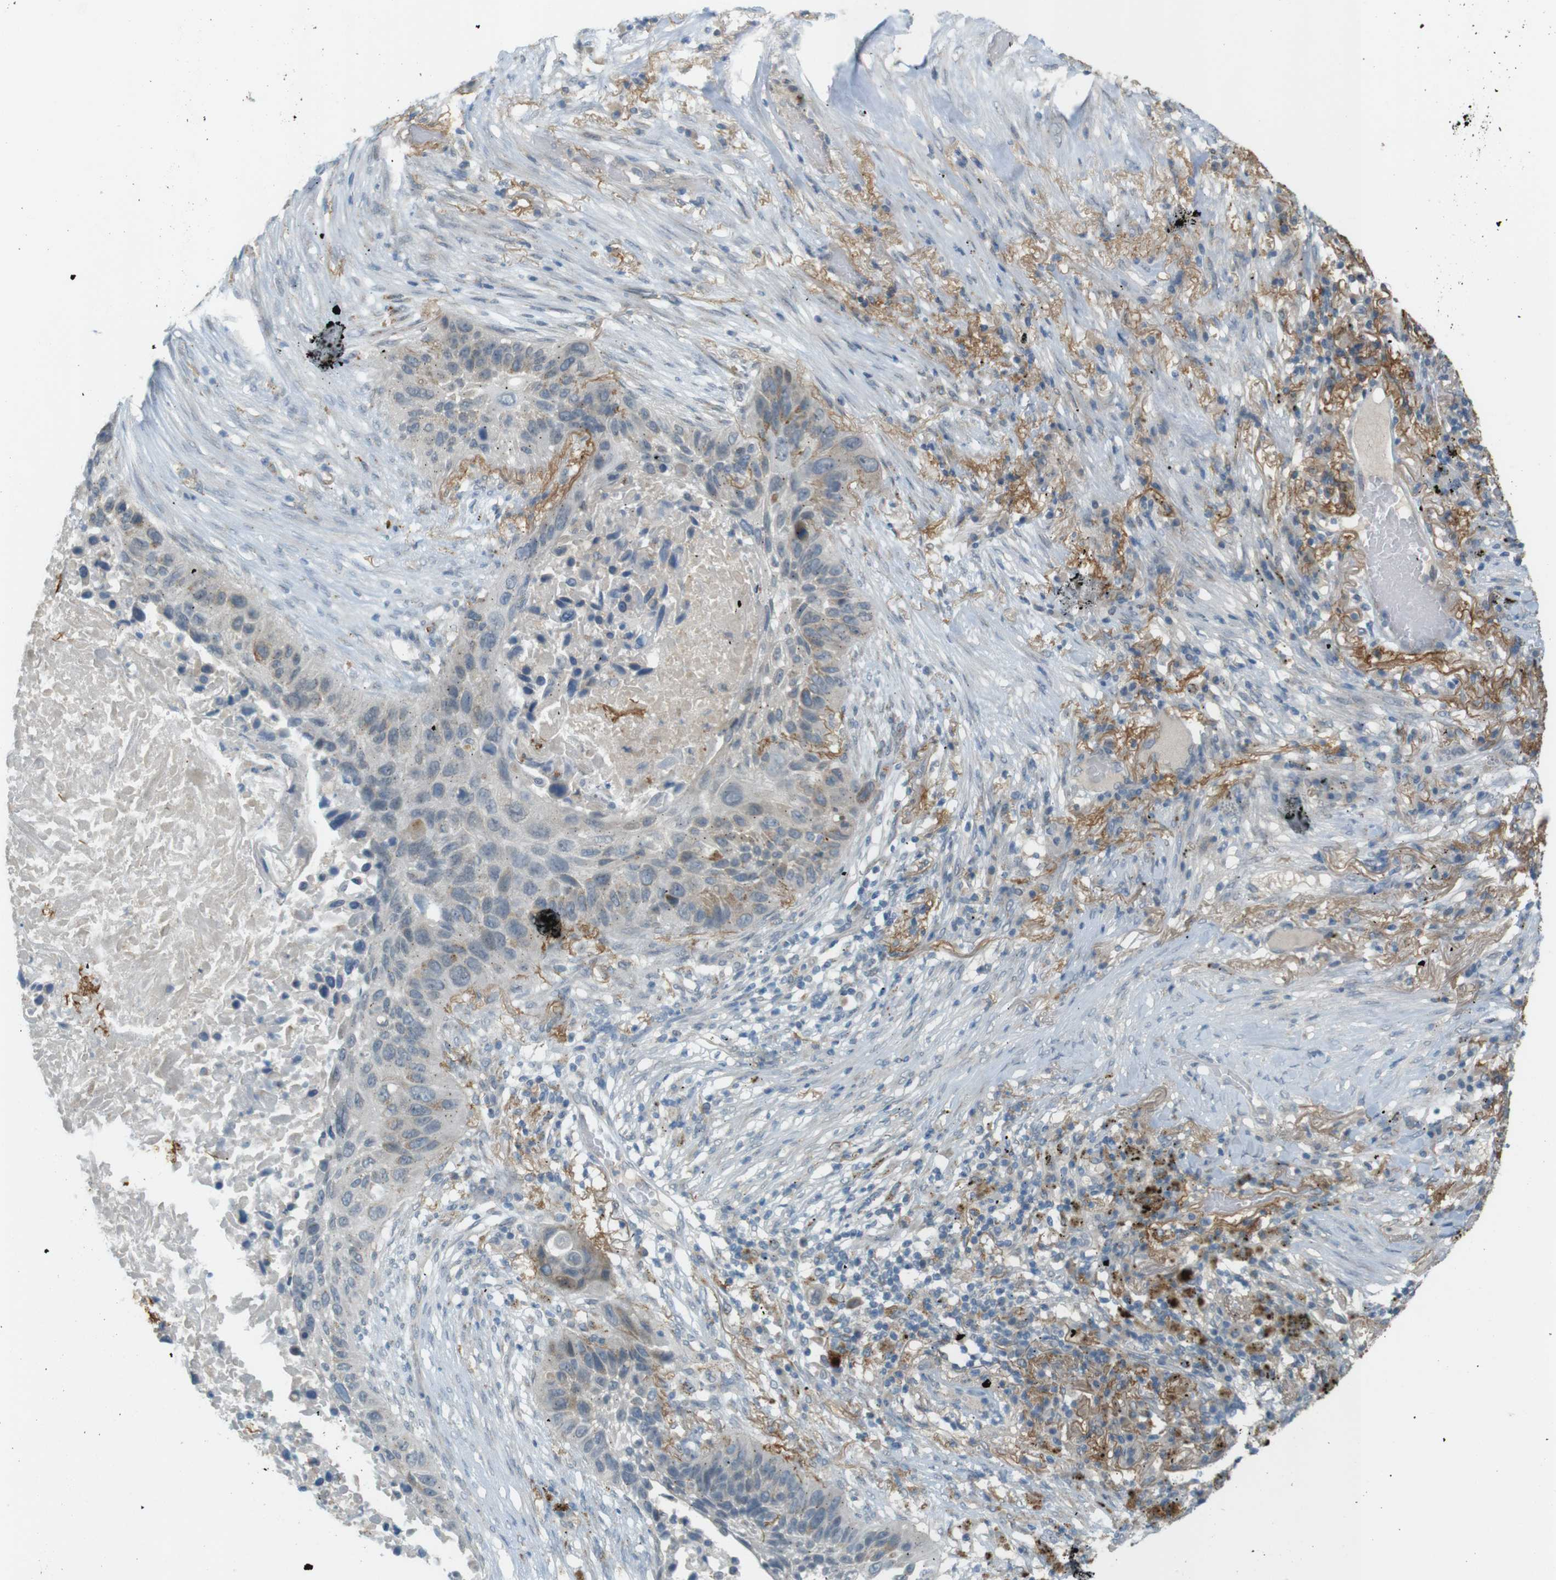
{"staining": {"intensity": "weak", "quantity": "<25%", "location": "cytoplasmic/membranous"}, "tissue": "lung cancer", "cell_type": "Tumor cells", "image_type": "cancer", "snomed": [{"axis": "morphology", "description": "Squamous cell carcinoma, NOS"}, {"axis": "topography", "description": "Lung"}], "caption": "Protein analysis of lung squamous cell carcinoma reveals no significant staining in tumor cells.", "gene": "UGT8", "patient": {"sex": "male", "age": 57}}